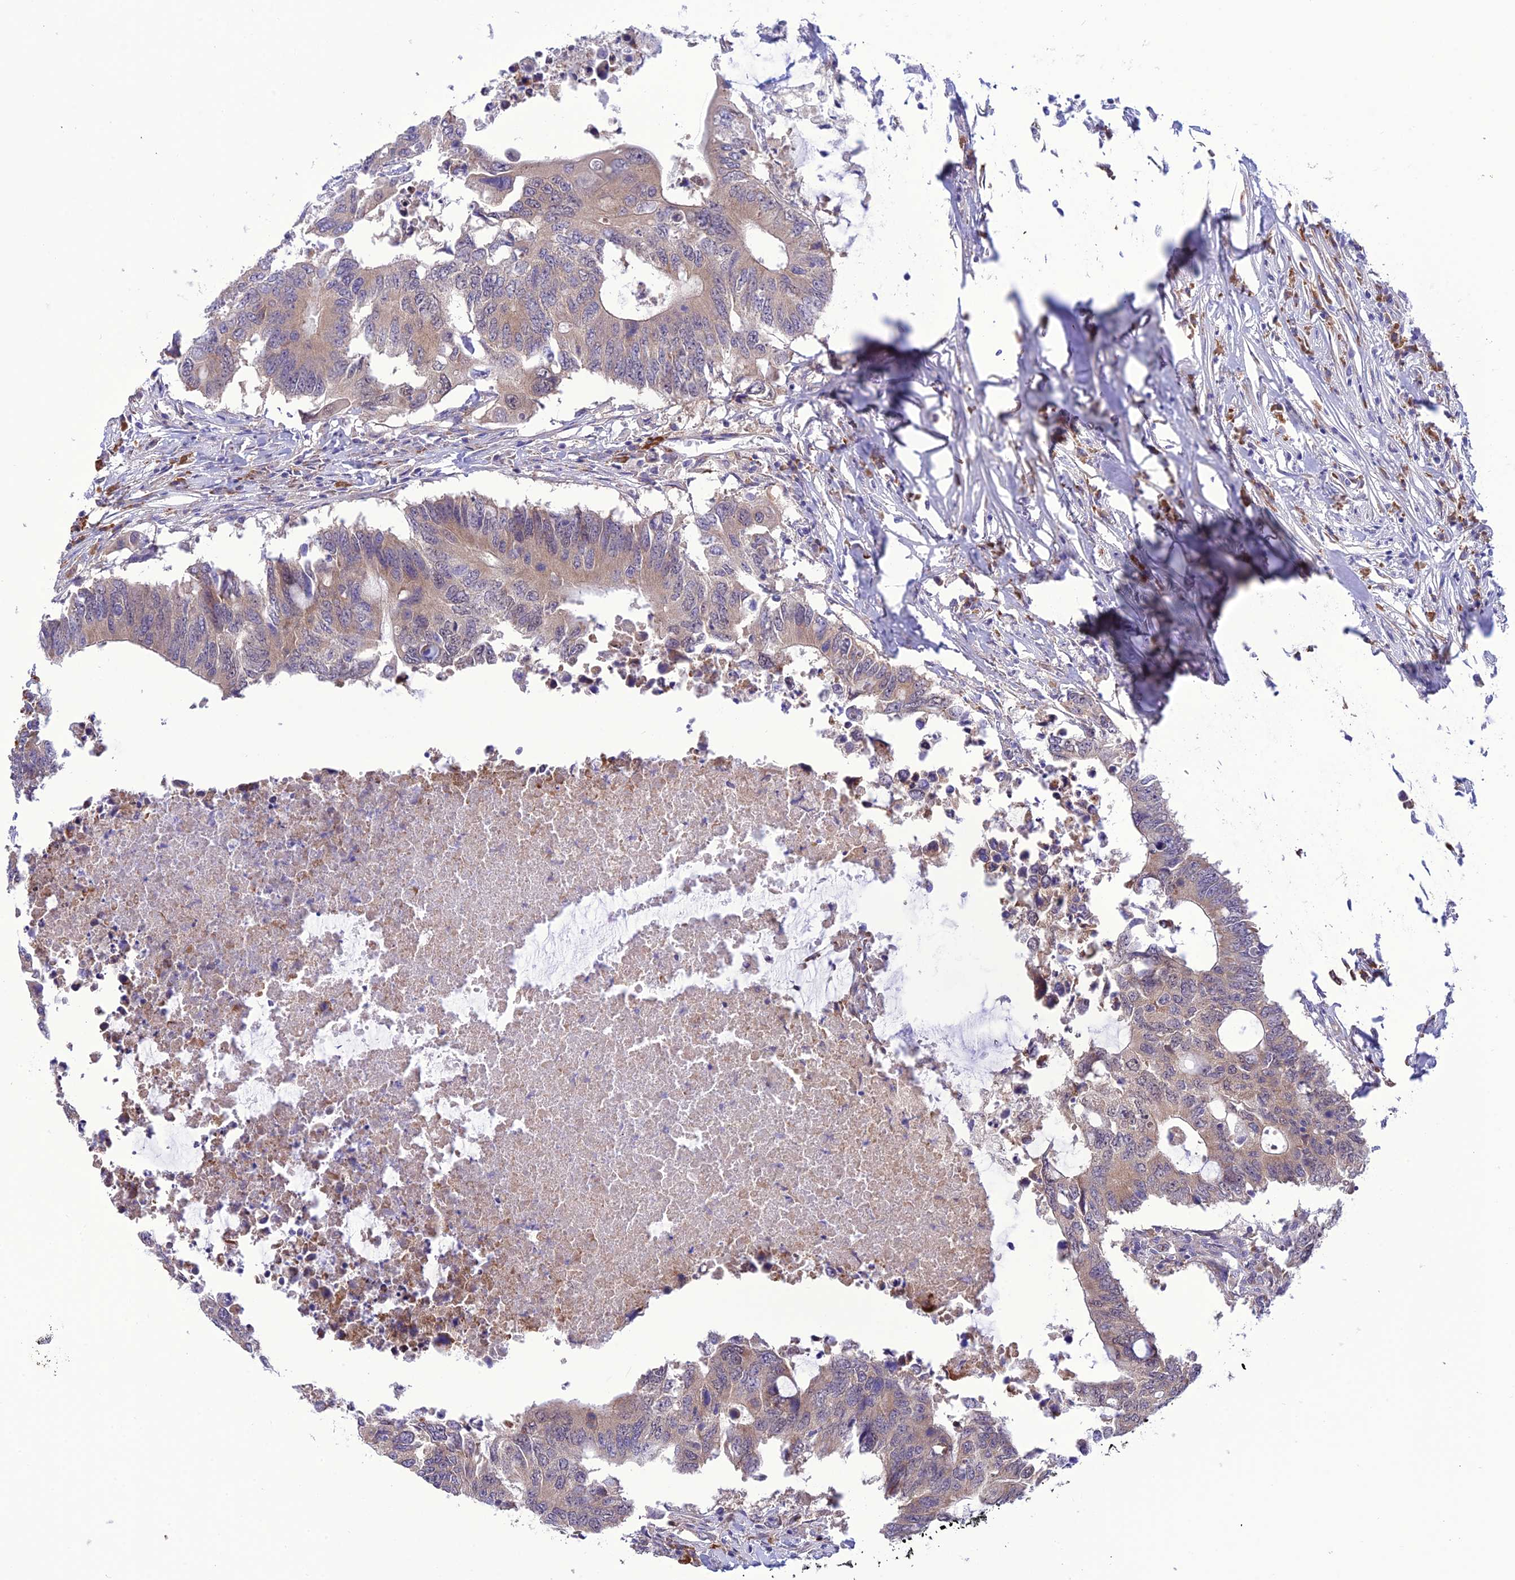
{"staining": {"intensity": "weak", "quantity": "25%-75%", "location": "cytoplasmic/membranous"}, "tissue": "colorectal cancer", "cell_type": "Tumor cells", "image_type": "cancer", "snomed": [{"axis": "morphology", "description": "Adenocarcinoma, NOS"}, {"axis": "topography", "description": "Colon"}], "caption": "Colorectal cancer tissue shows weak cytoplasmic/membranous expression in approximately 25%-75% of tumor cells, visualized by immunohistochemistry.", "gene": "RNF126", "patient": {"sex": "male", "age": 71}}